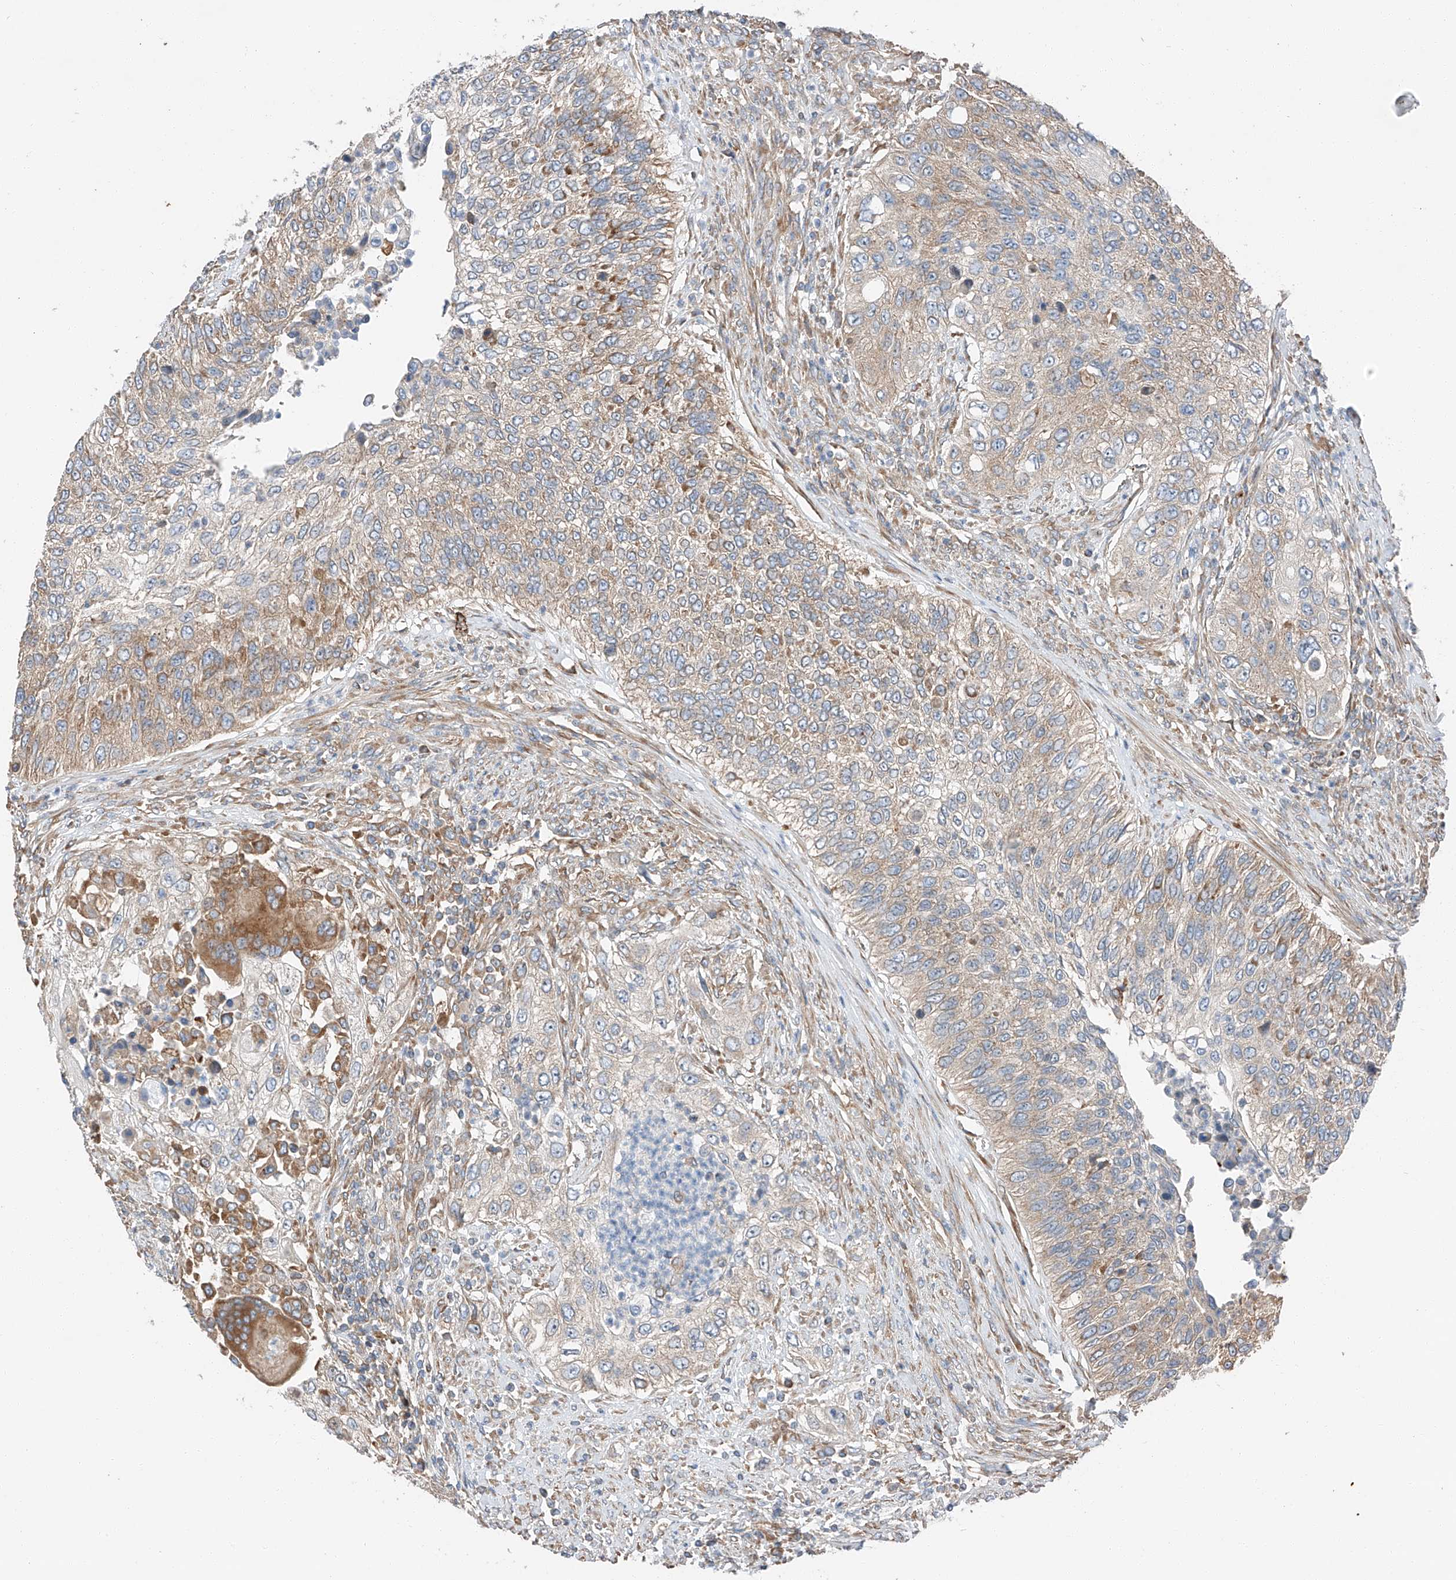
{"staining": {"intensity": "weak", "quantity": "25%-75%", "location": "cytoplasmic/membranous"}, "tissue": "urothelial cancer", "cell_type": "Tumor cells", "image_type": "cancer", "snomed": [{"axis": "morphology", "description": "Urothelial carcinoma, High grade"}, {"axis": "topography", "description": "Urinary bladder"}], "caption": "Protein staining of urothelial cancer tissue demonstrates weak cytoplasmic/membranous positivity in approximately 25%-75% of tumor cells.", "gene": "ZC3H15", "patient": {"sex": "female", "age": 60}}